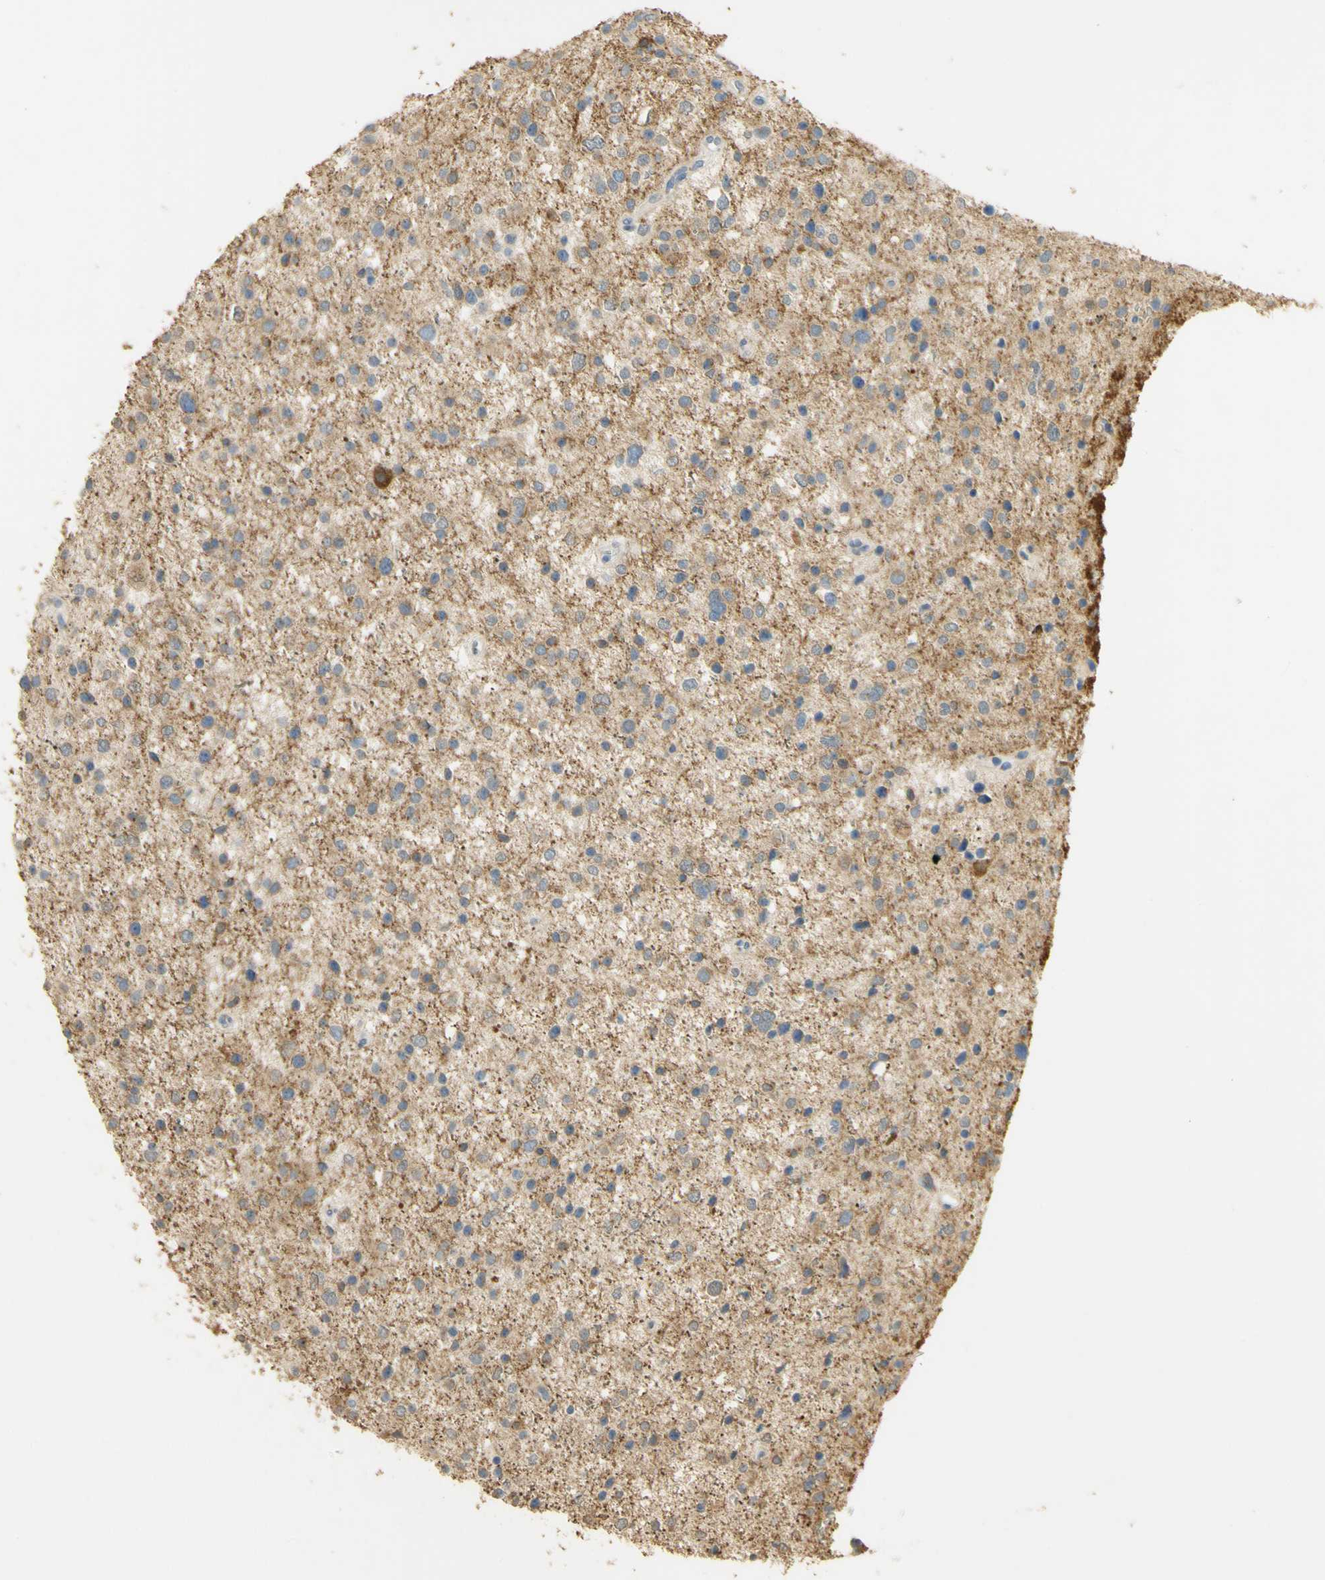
{"staining": {"intensity": "moderate", "quantity": "<25%", "location": "cytoplasmic/membranous"}, "tissue": "glioma", "cell_type": "Tumor cells", "image_type": "cancer", "snomed": [{"axis": "morphology", "description": "Glioma, malignant, Low grade"}, {"axis": "topography", "description": "Brain"}], "caption": "The image reveals a brown stain indicating the presence of a protein in the cytoplasmic/membranous of tumor cells in low-grade glioma (malignant).", "gene": "PAK1", "patient": {"sex": "female", "age": 37}}